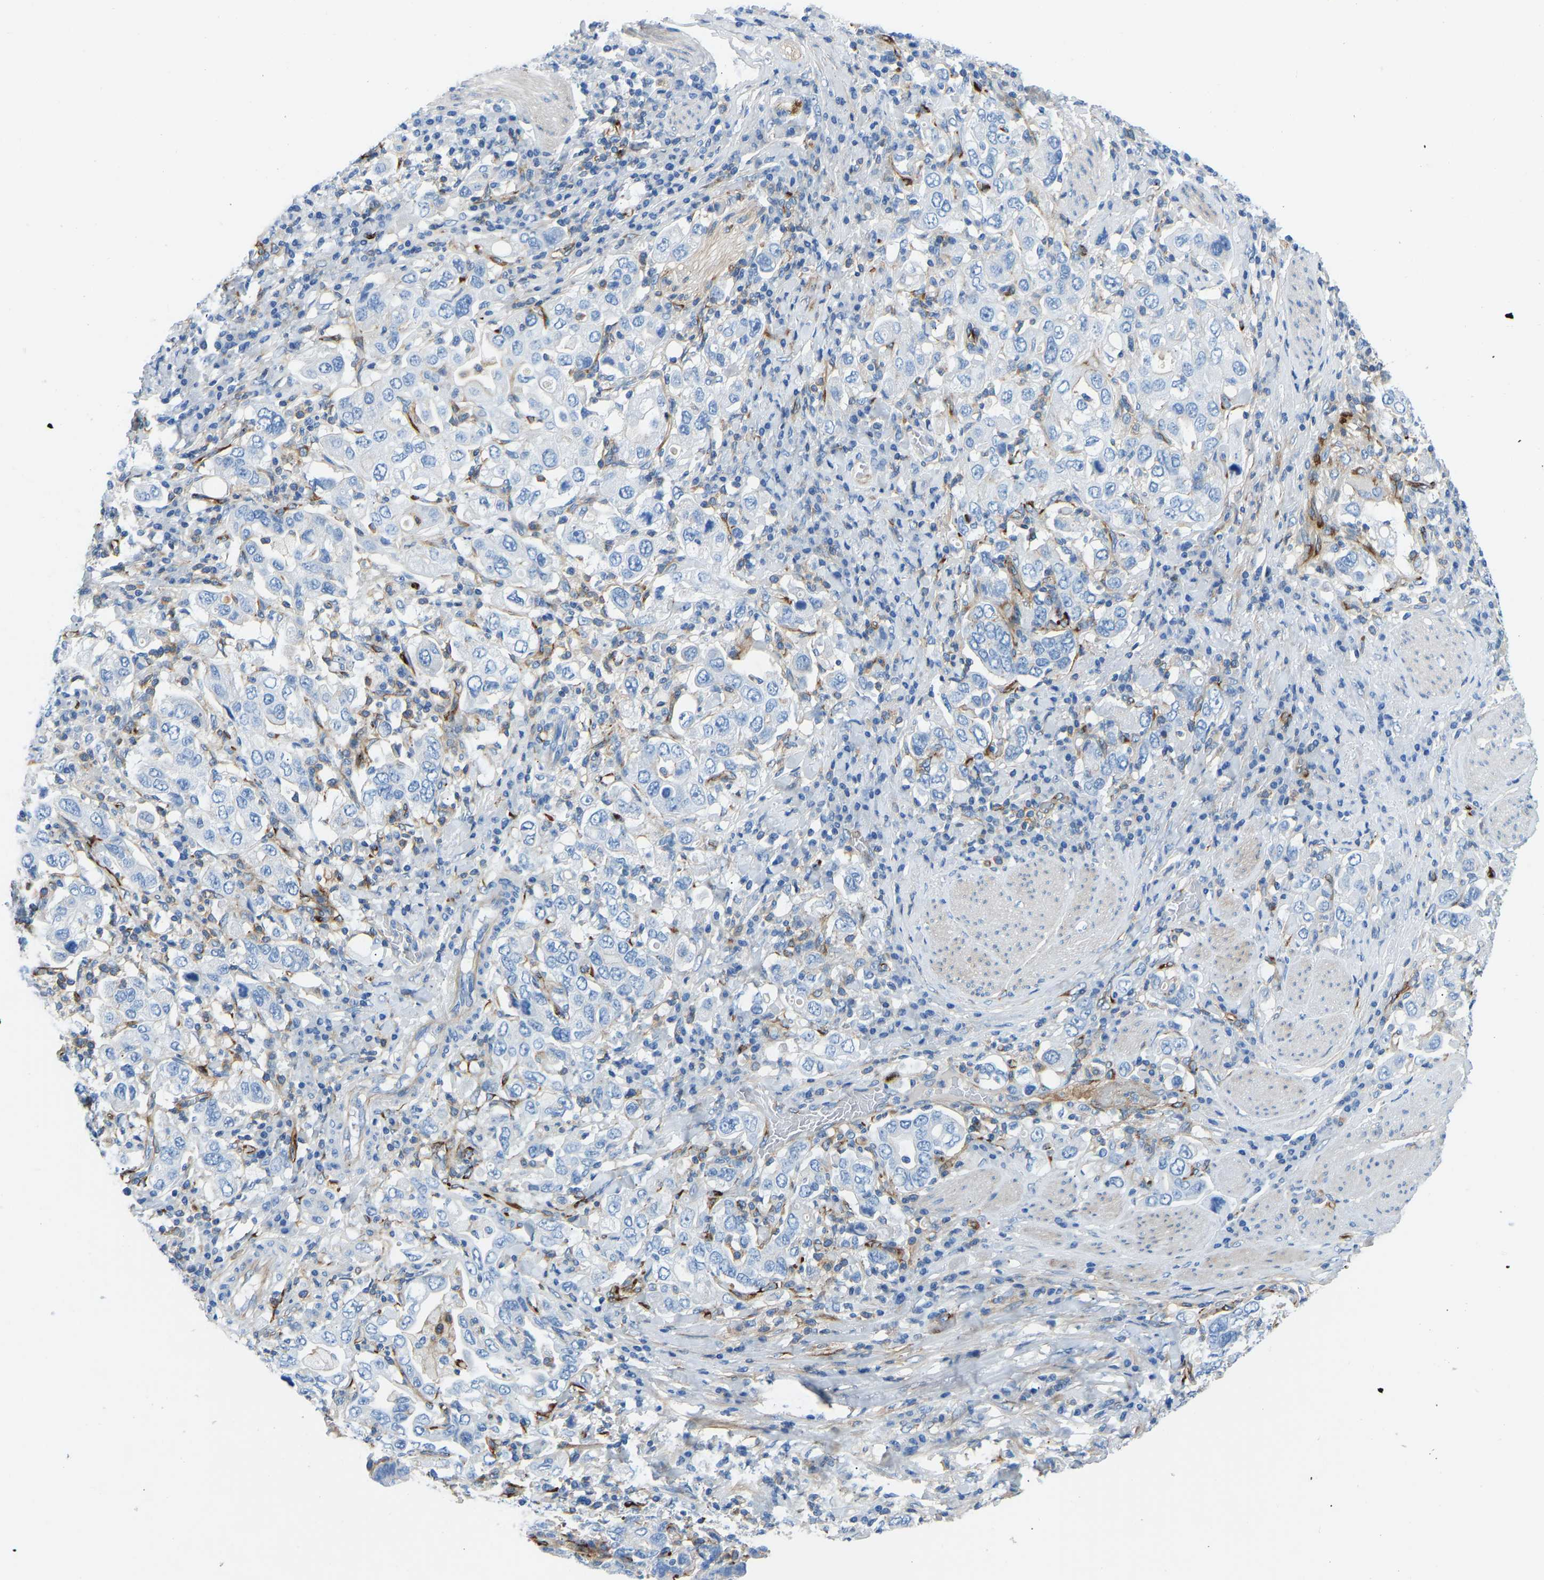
{"staining": {"intensity": "negative", "quantity": "none", "location": "none"}, "tissue": "stomach cancer", "cell_type": "Tumor cells", "image_type": "cancer", "snomed": [{"axis": "morphology", "description": "Adenocarcinoma, NOS"}, {"axis": "topography", "description": "Stomach, upper"}], "caption": "There is no significant expression in tumor cells of stomach cancer (adenocarcinoma).", "gene": "COL15A1", "patient": {"sex": "male", "age": 62}}